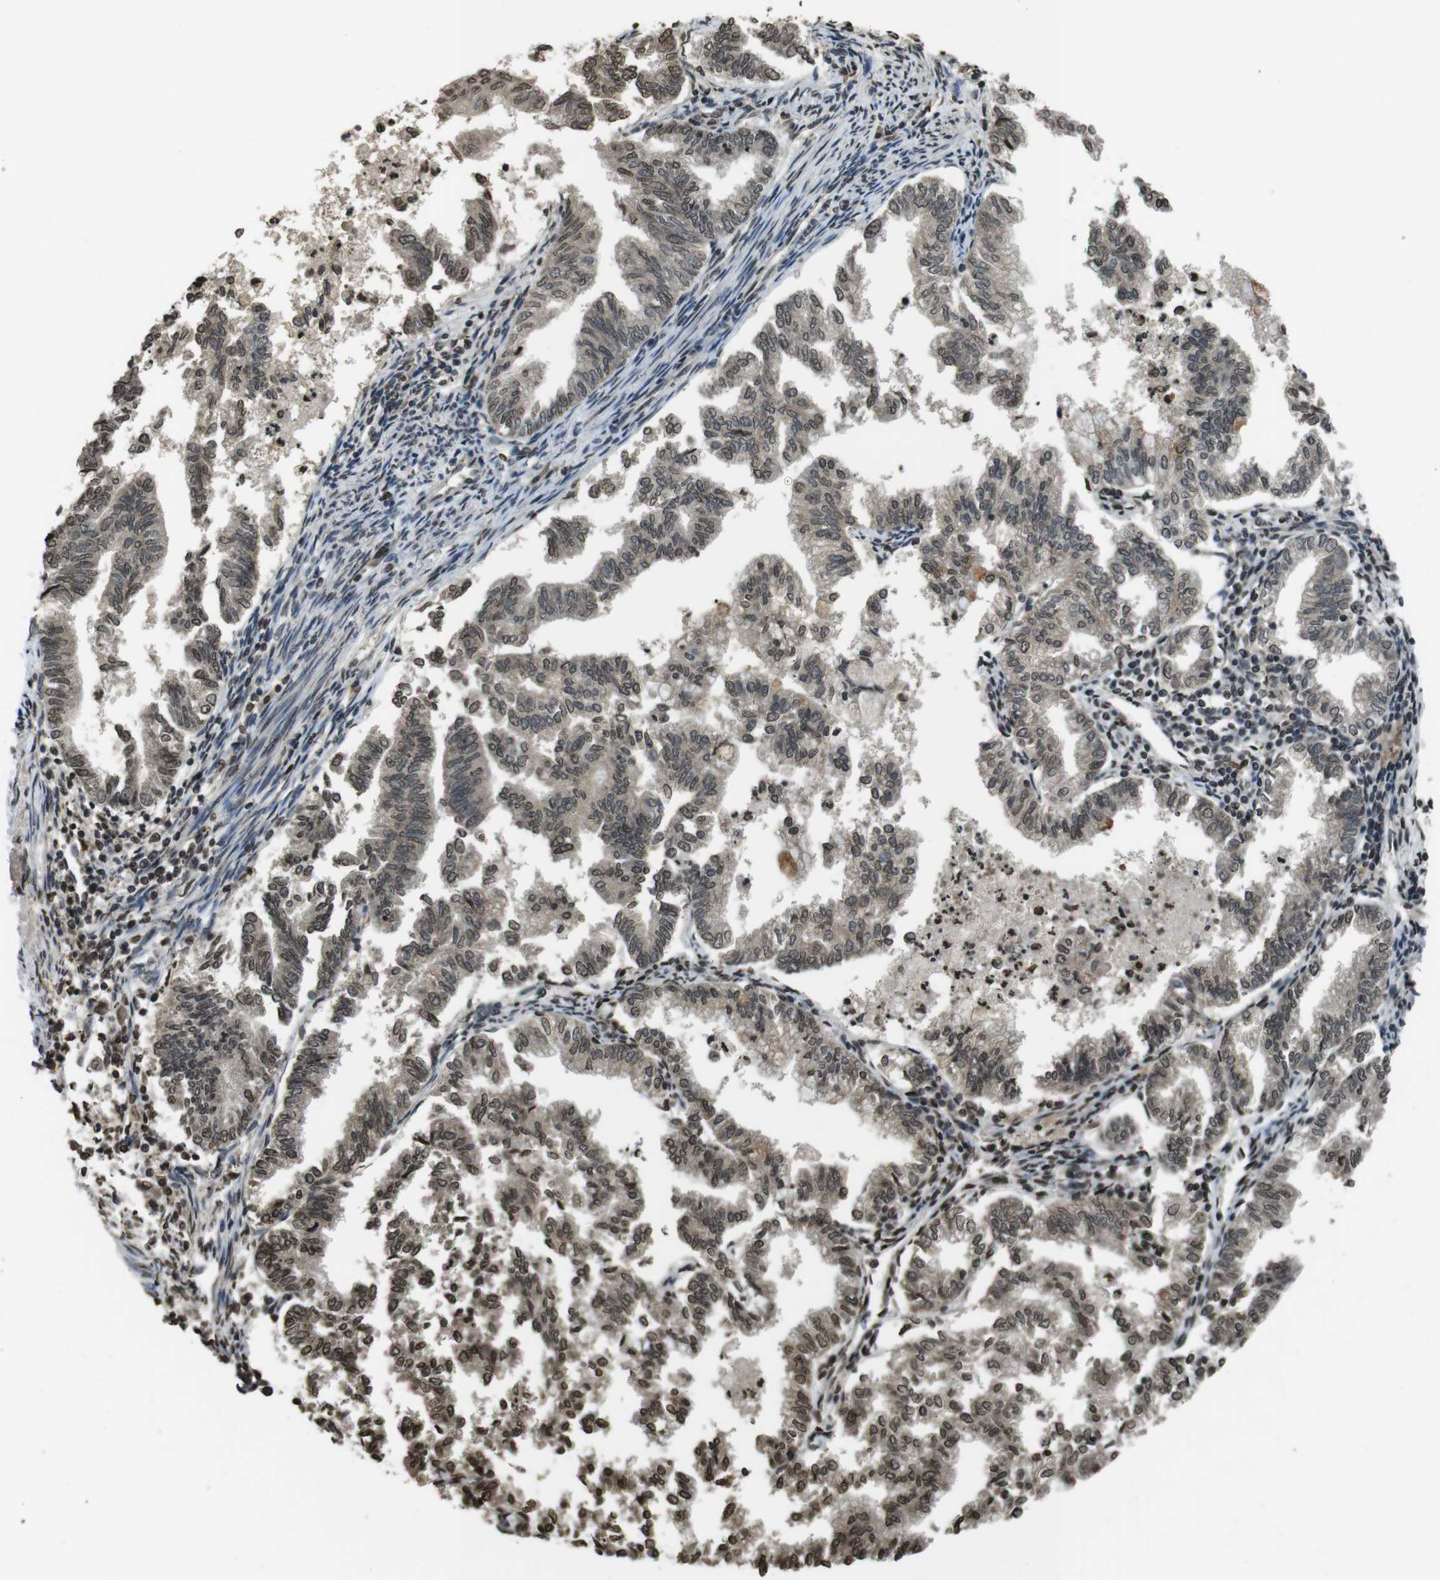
{"staining": {"intensity": "moderate", "quantity": "25%-75%", "location": "nuclear"}, "tissue": "endometrial cancer", "cell_type": "Tumor cells", "image_type": "cancer", "snomed": [{"axis": "morphology", "description": "Necrosis, NOS"}, {"axis": "morphology", "description": "Adenocarcinoma, NOS"}, {"axis": "topography", "description": "Endometrium"}], "caption": "This histopathology image shows endometrial cancer (adenocarcinoma) stained with immunohistochemistry to label a protein in brown. The nuclear of tumor cells show moderate positivity for the protein. Nuclei are counter-stained blue.", "gene": "MAF", "patient": {"sex": "female", "age": 79}}